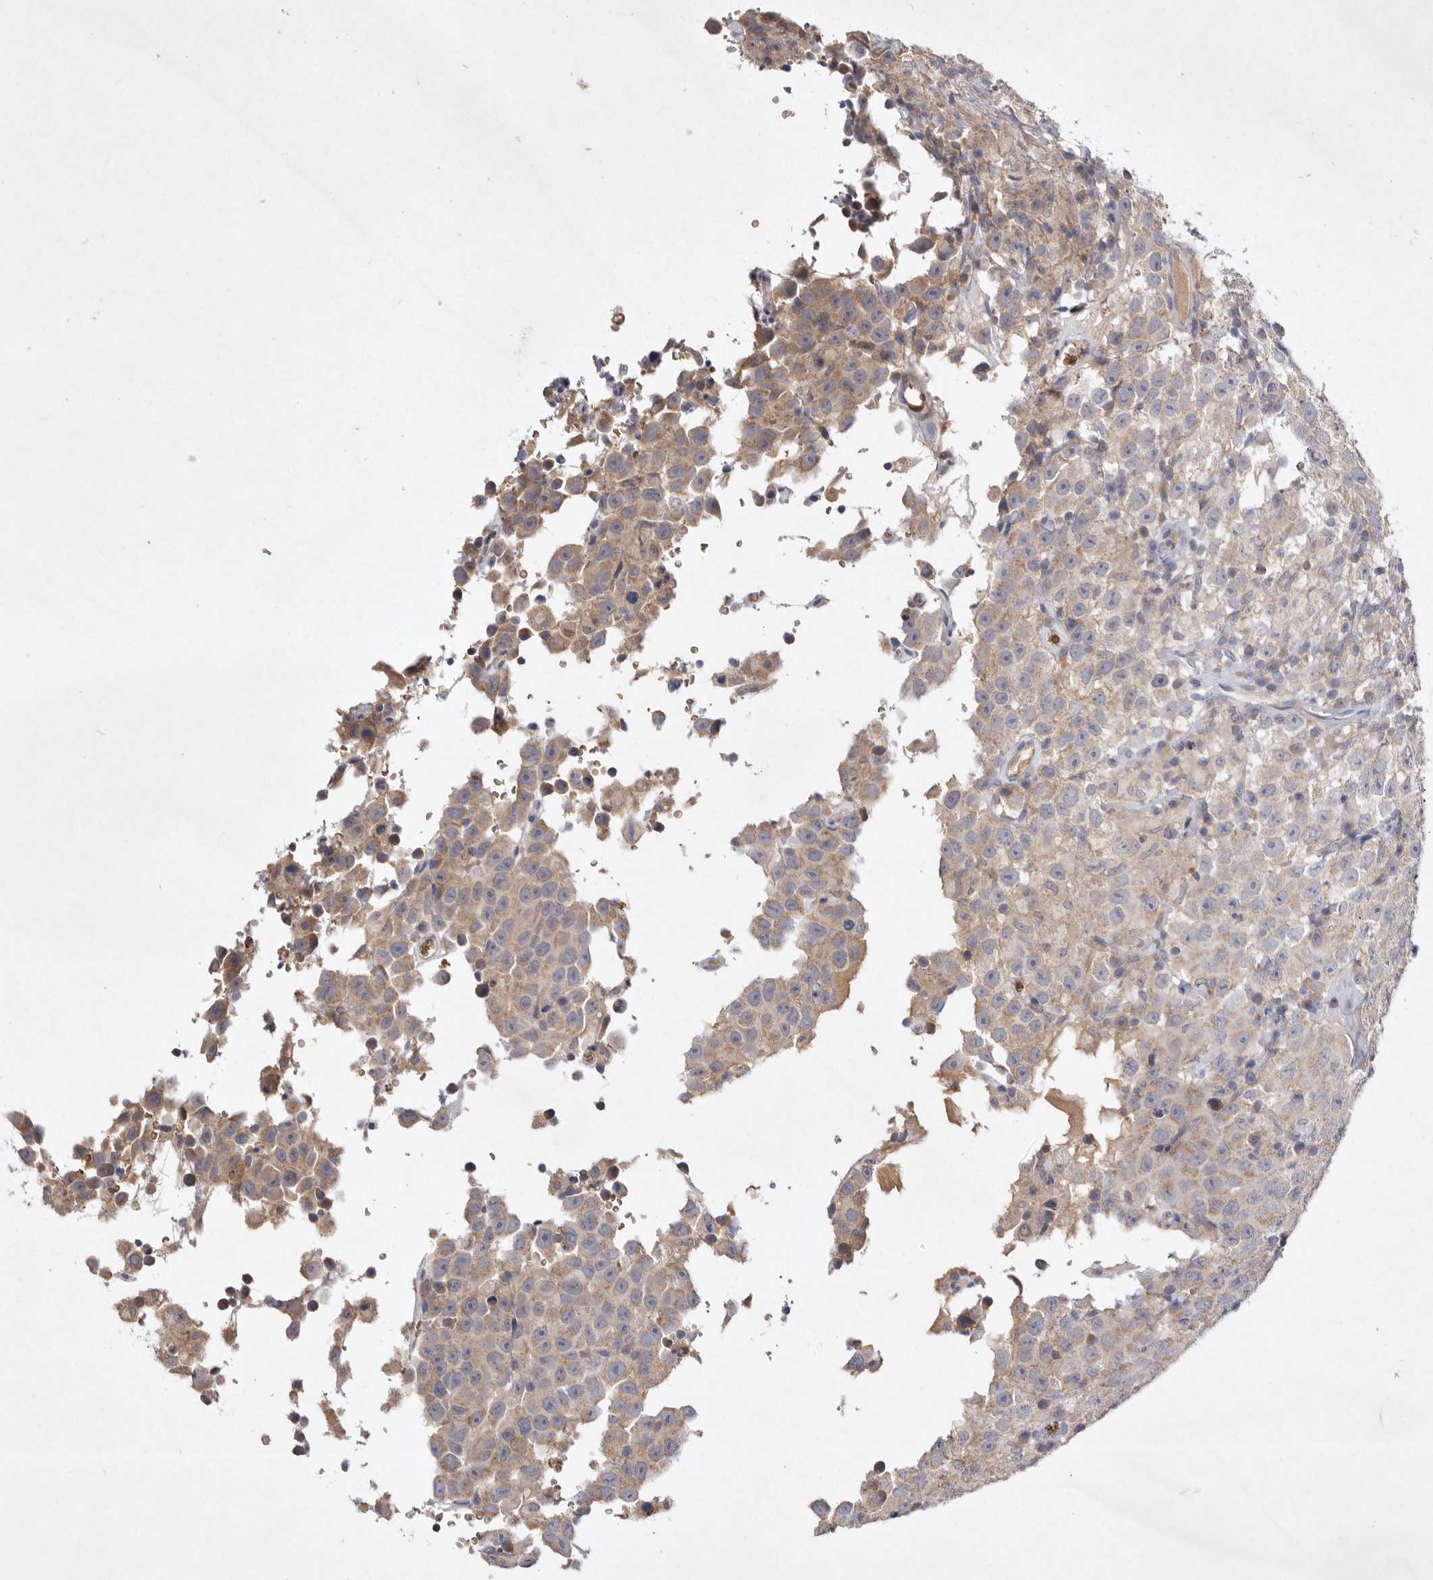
{"staining": {"intensity": "weak", "quantity": "<25%", "location": "cytoplasmic/membranous"}, "tissue": "testis cancer", "cell_type": "Tumor cells", "image_type": "cancer", "snomed": [{"axis": "morphology", "description": "Seminoma, NOS"}, {"axis": "topography", "description": "Testis"}], "caption": "Immunohistochemistry image of human testis cancer (seminoma) stained for a protein (brown), which reveals no positivity in tumor cells. Nuclei are stained in blue.", "gene": "TNFSF14", "patient": {"sex": "male", "age": 41}}